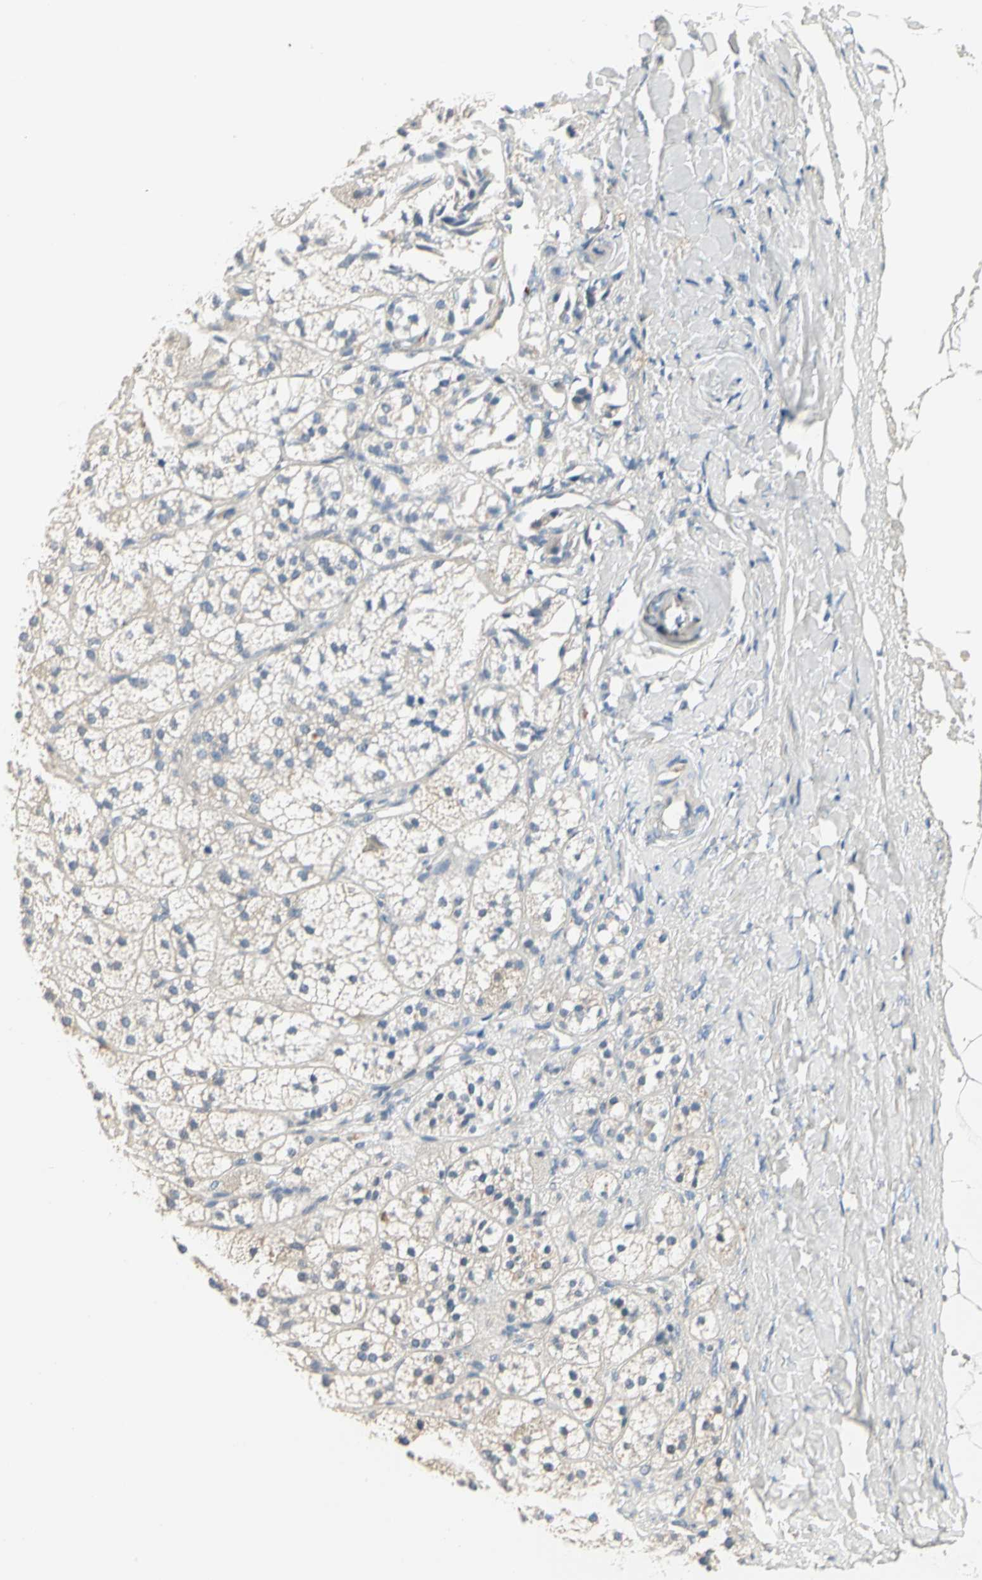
{"staining": {"intensity": "weak", "quantity": "25%-75%", "location": "cytoplasmic/membranous"}, "tissue": "adrenal gland", "cell_type": "Glandular cells", "image_type": "normal", "snomed": [{"axis": "morphology", "description": "Normal tissue, NOS"}, {"axis": "topography", "description": "Adrenal gland"}], "caption": "A high-resolution micrograph shows immunohistochemistry (IHC) staining of normal adrenal gland, which shows weak cytoplasmic/membranous expression in approximately 25%-75% of glandular cells.", "gene": "GPR153", "patient": {"sex": "female", "age": 71}}